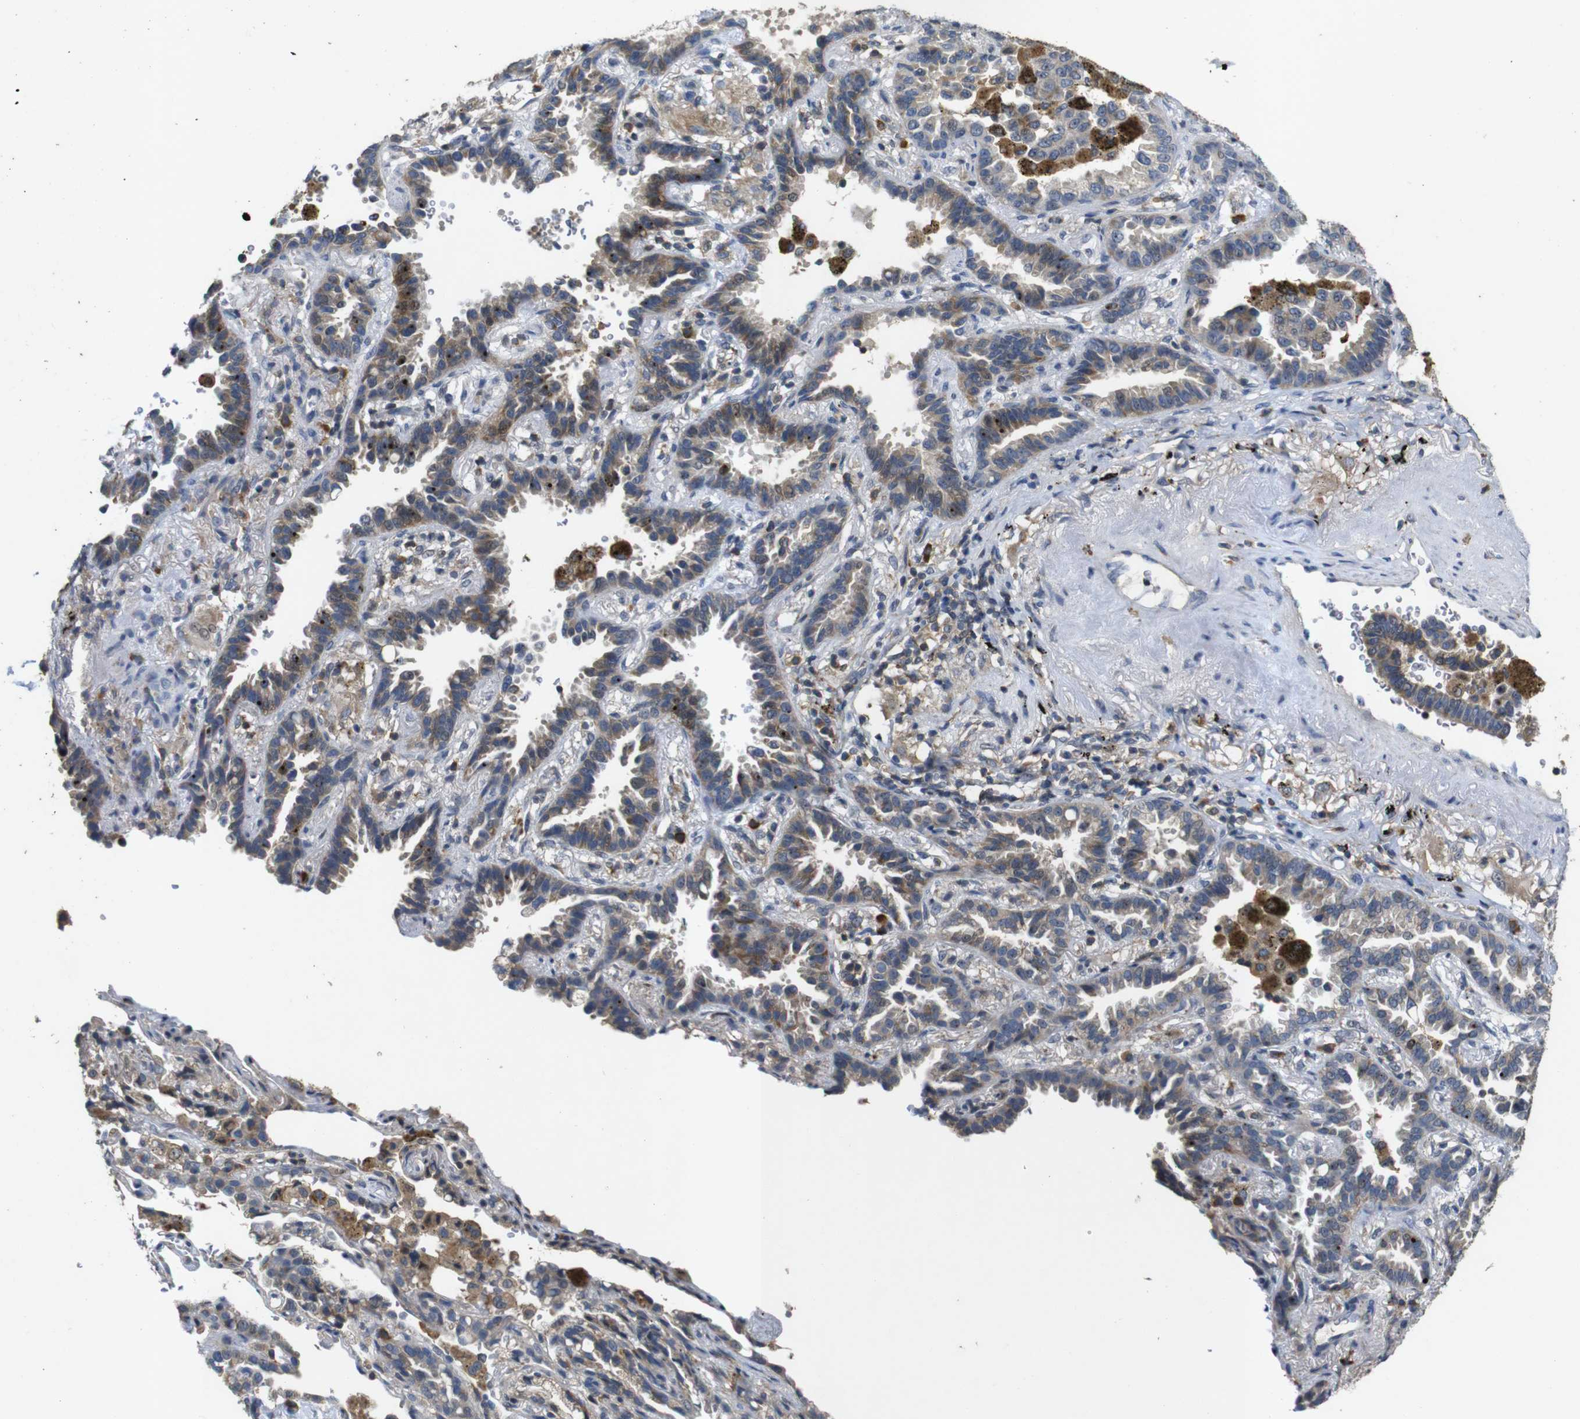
{"staining": {"intensity": "moderate", "quantity": "25%-75%", "location": "cytoplasmic/membranous"}, "tissue": "lung cancer", "cell_type": "Tumor cells", "image_type": "cancer", "snomed": [{"axis": "morphology", "description": "Normal tissue, NOS"}, {"axis": "morphology", "description": "Adenocarcinoma, NOS"}, {"axis": "topography", "description": "Lung"}], "caption": "Lung cancer (adenocarcinoma) stained with DAB (3,3'-diaminobenzidine) immunohistochemistry reveals medium levels of moderate cytoplasmic/membranous positivity in approximately 25%-75% of tumor cells.", "gene": "MAGI2", "patient": {"sex": "male", "age": 59}}